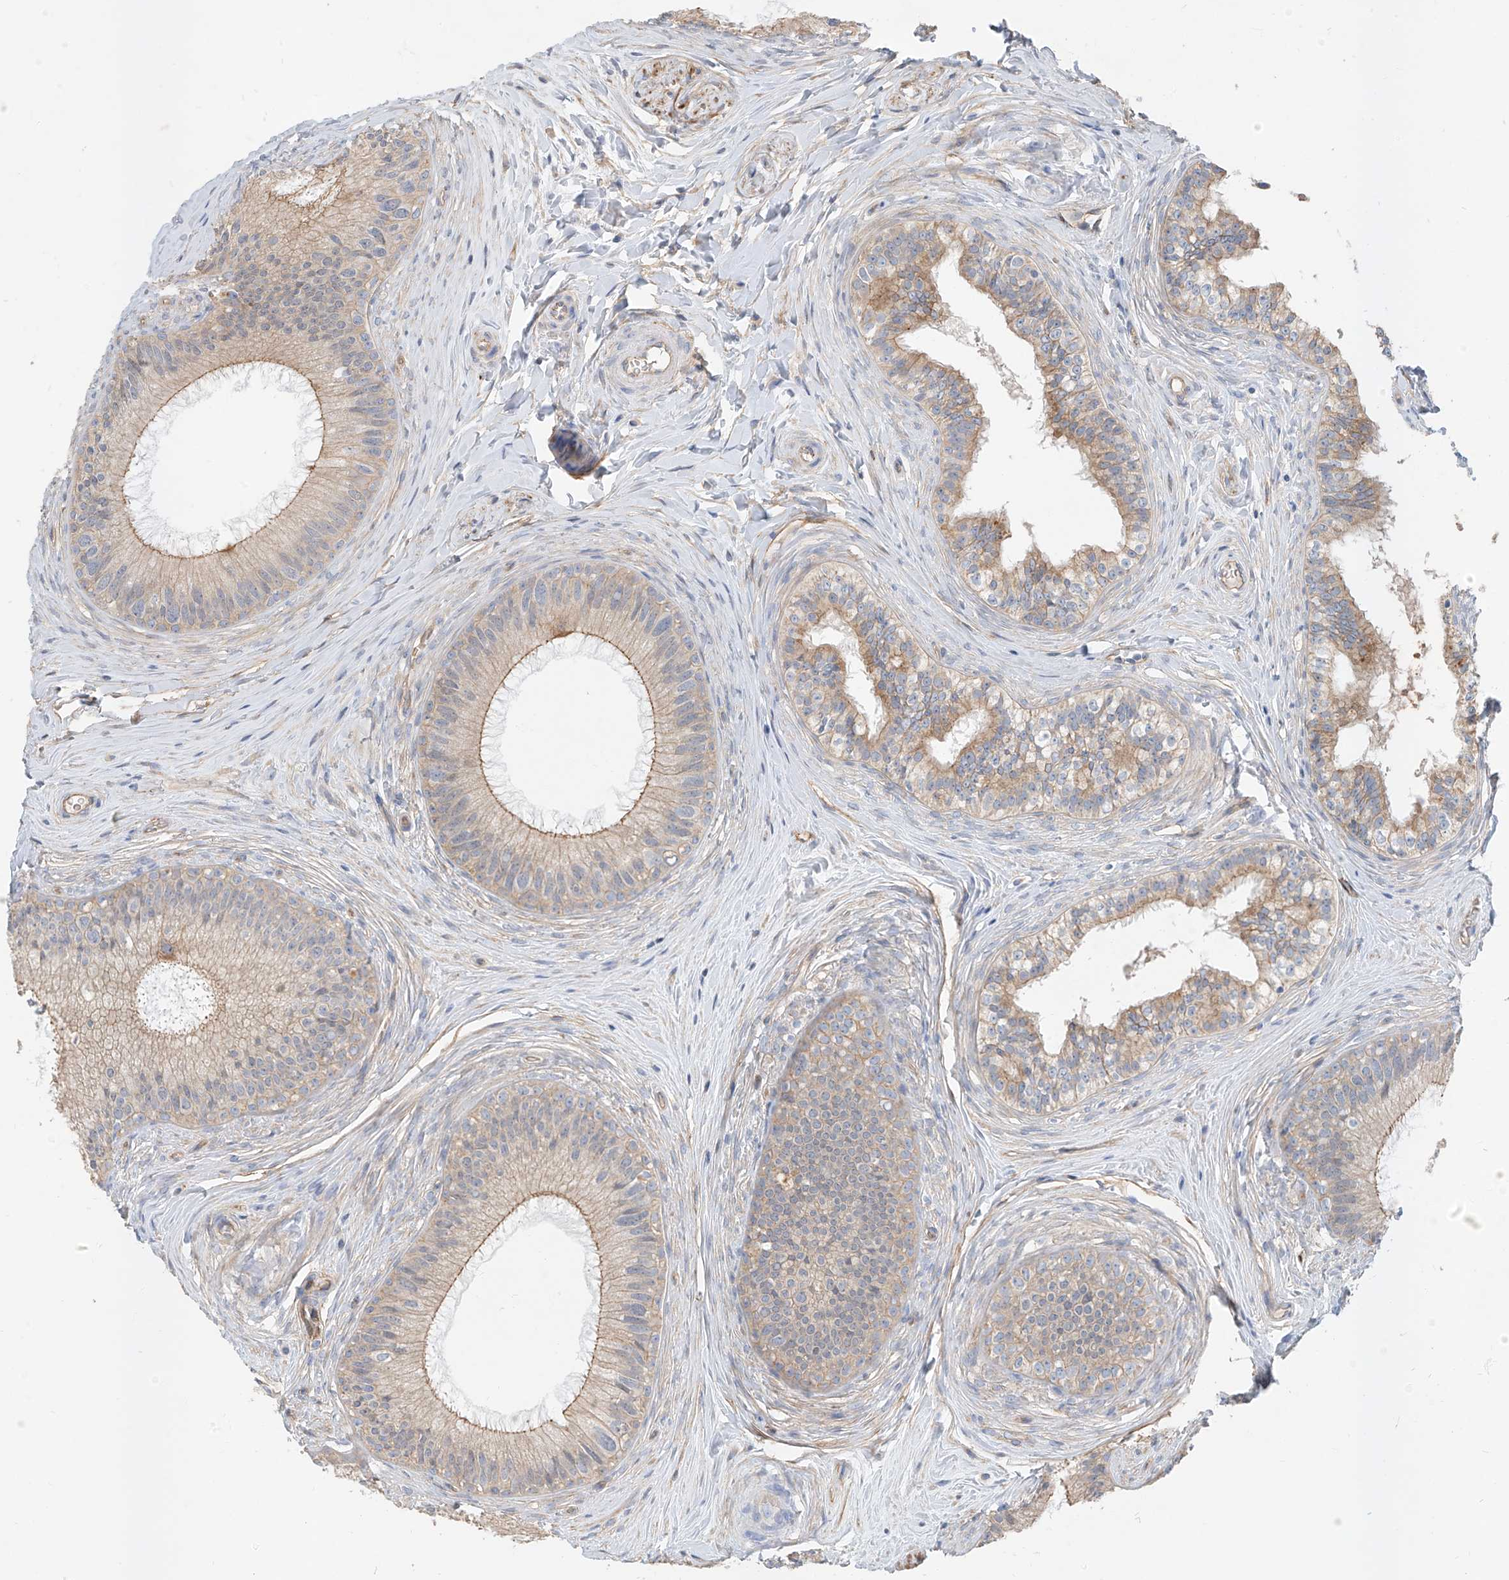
{"staining": {"intensity": "moderate", "quantity": "25%-75%", "location": "cytoplasmic/membranous"}, "tissue": "epididymis", "cell_type": "Glandular cells", "image_type": "normal", "snomed": [{"axis": "morphology", "description": "Normal tissue, NOS"}, {"axis": "topography", "description": "Epididymis"}], "caption": "The image demonstrates a brown stain indicating the presence of a protein in the cytoplasmic/membranous of glandular cells in epididymis.", "gene": "EPHX4", "patient": {"sex": "male", "age": 27}}